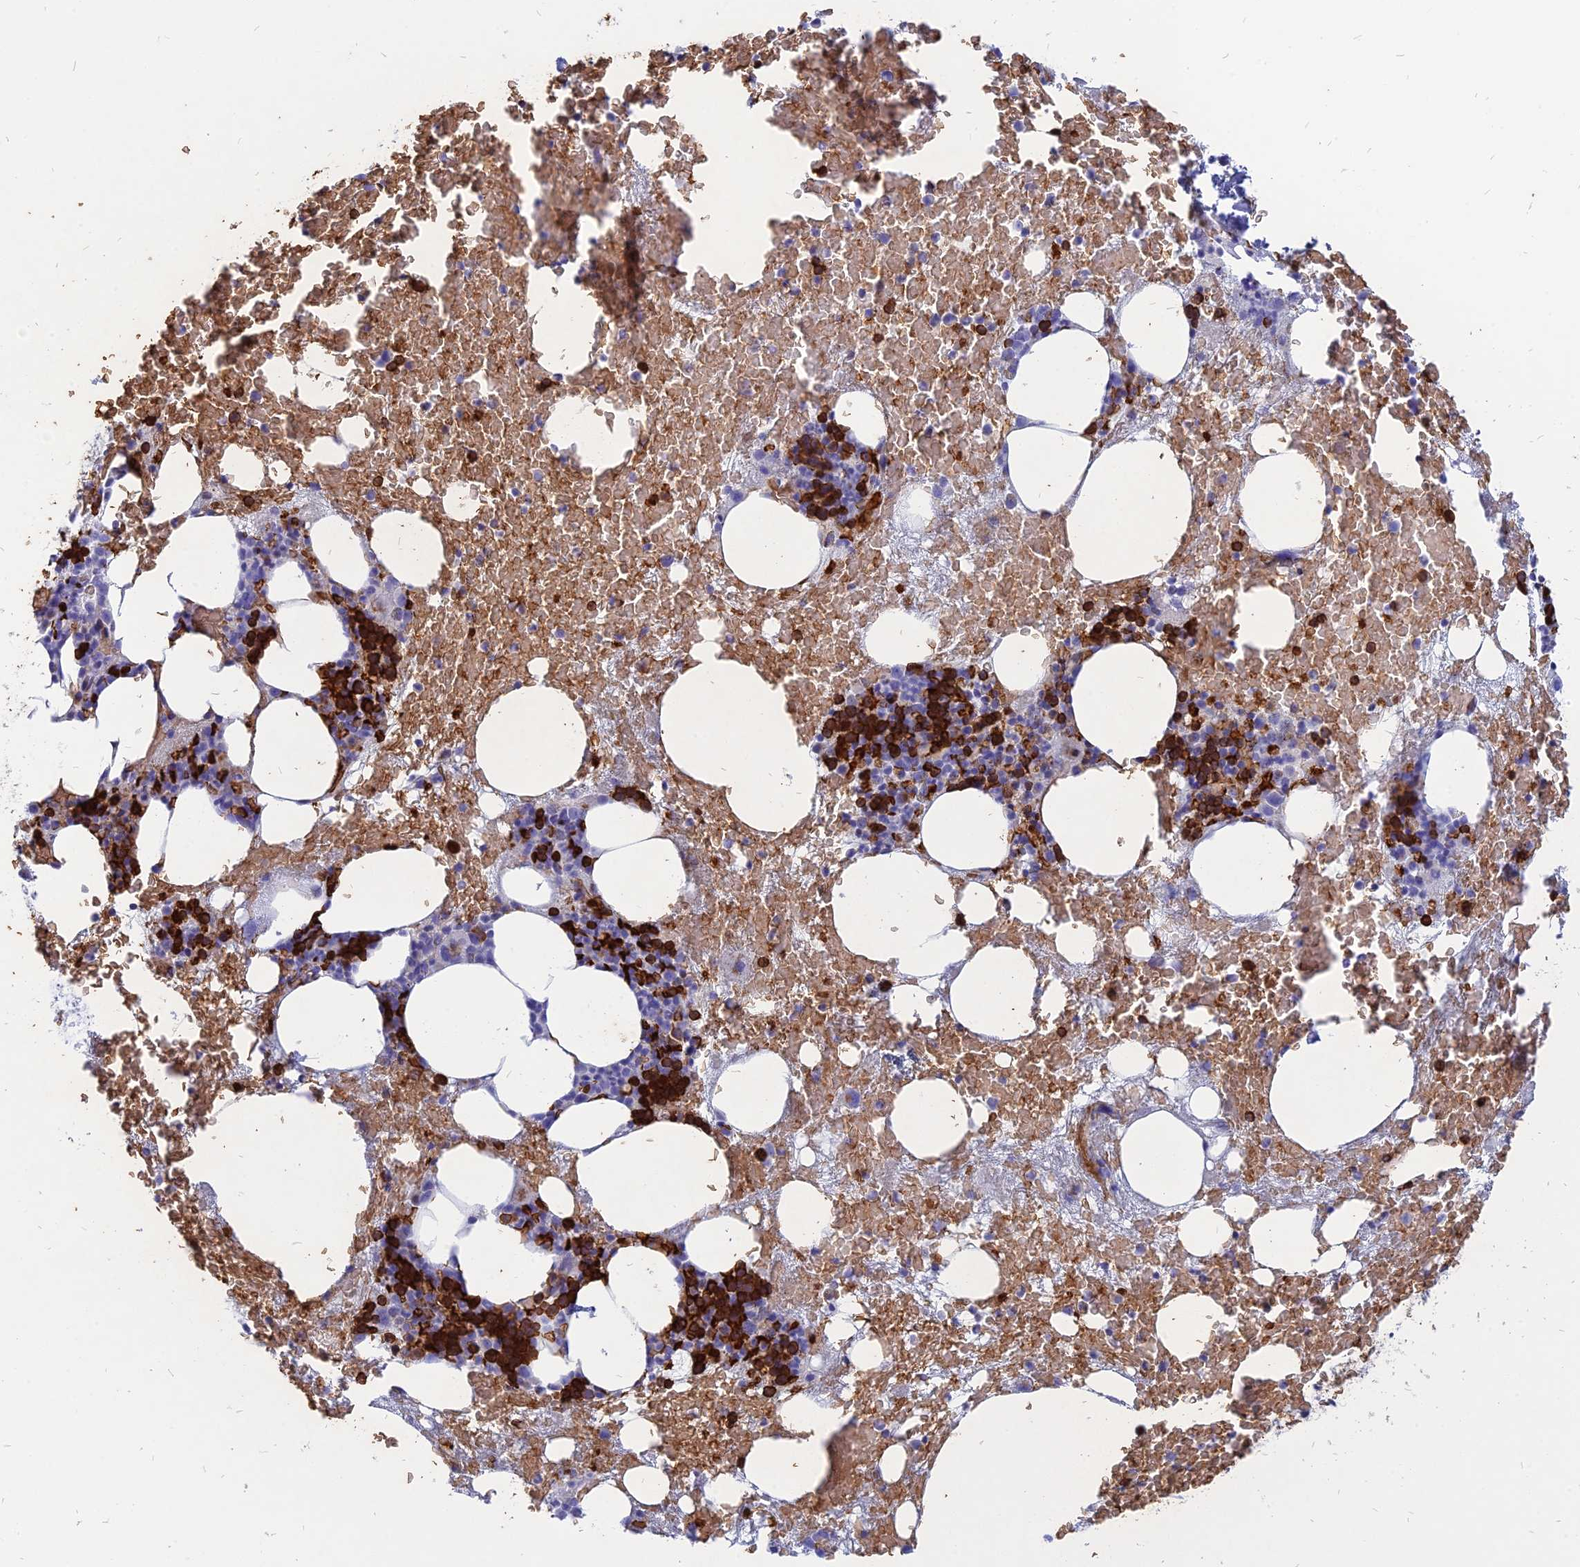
{"staining": {"intensity": "strong", "quantity": "25%-75%", "location": "cytoplasmic/membranous"}, "tissue": "bone marrow", "cell_type": "Hematopoietic cells", "image_type": "normal", "snomed": [{"axis": "morphology", "description": "Normal tissue, NOS"}, {"axis": "topography", "description": "Bone marrow"}], "caption": "DAB immunohistochemical staining of normal bone marrow reveals strong cytoplasmic/membranous protein expression in about 25%-75% of hematopoietic cells. The staining is performed using DAB brown chromogen to label protein expression. The nuclei are counter-stained blue using hematoxylin.", "gene": "HHAT", "patient": {"sex": "male", "age": 72}}